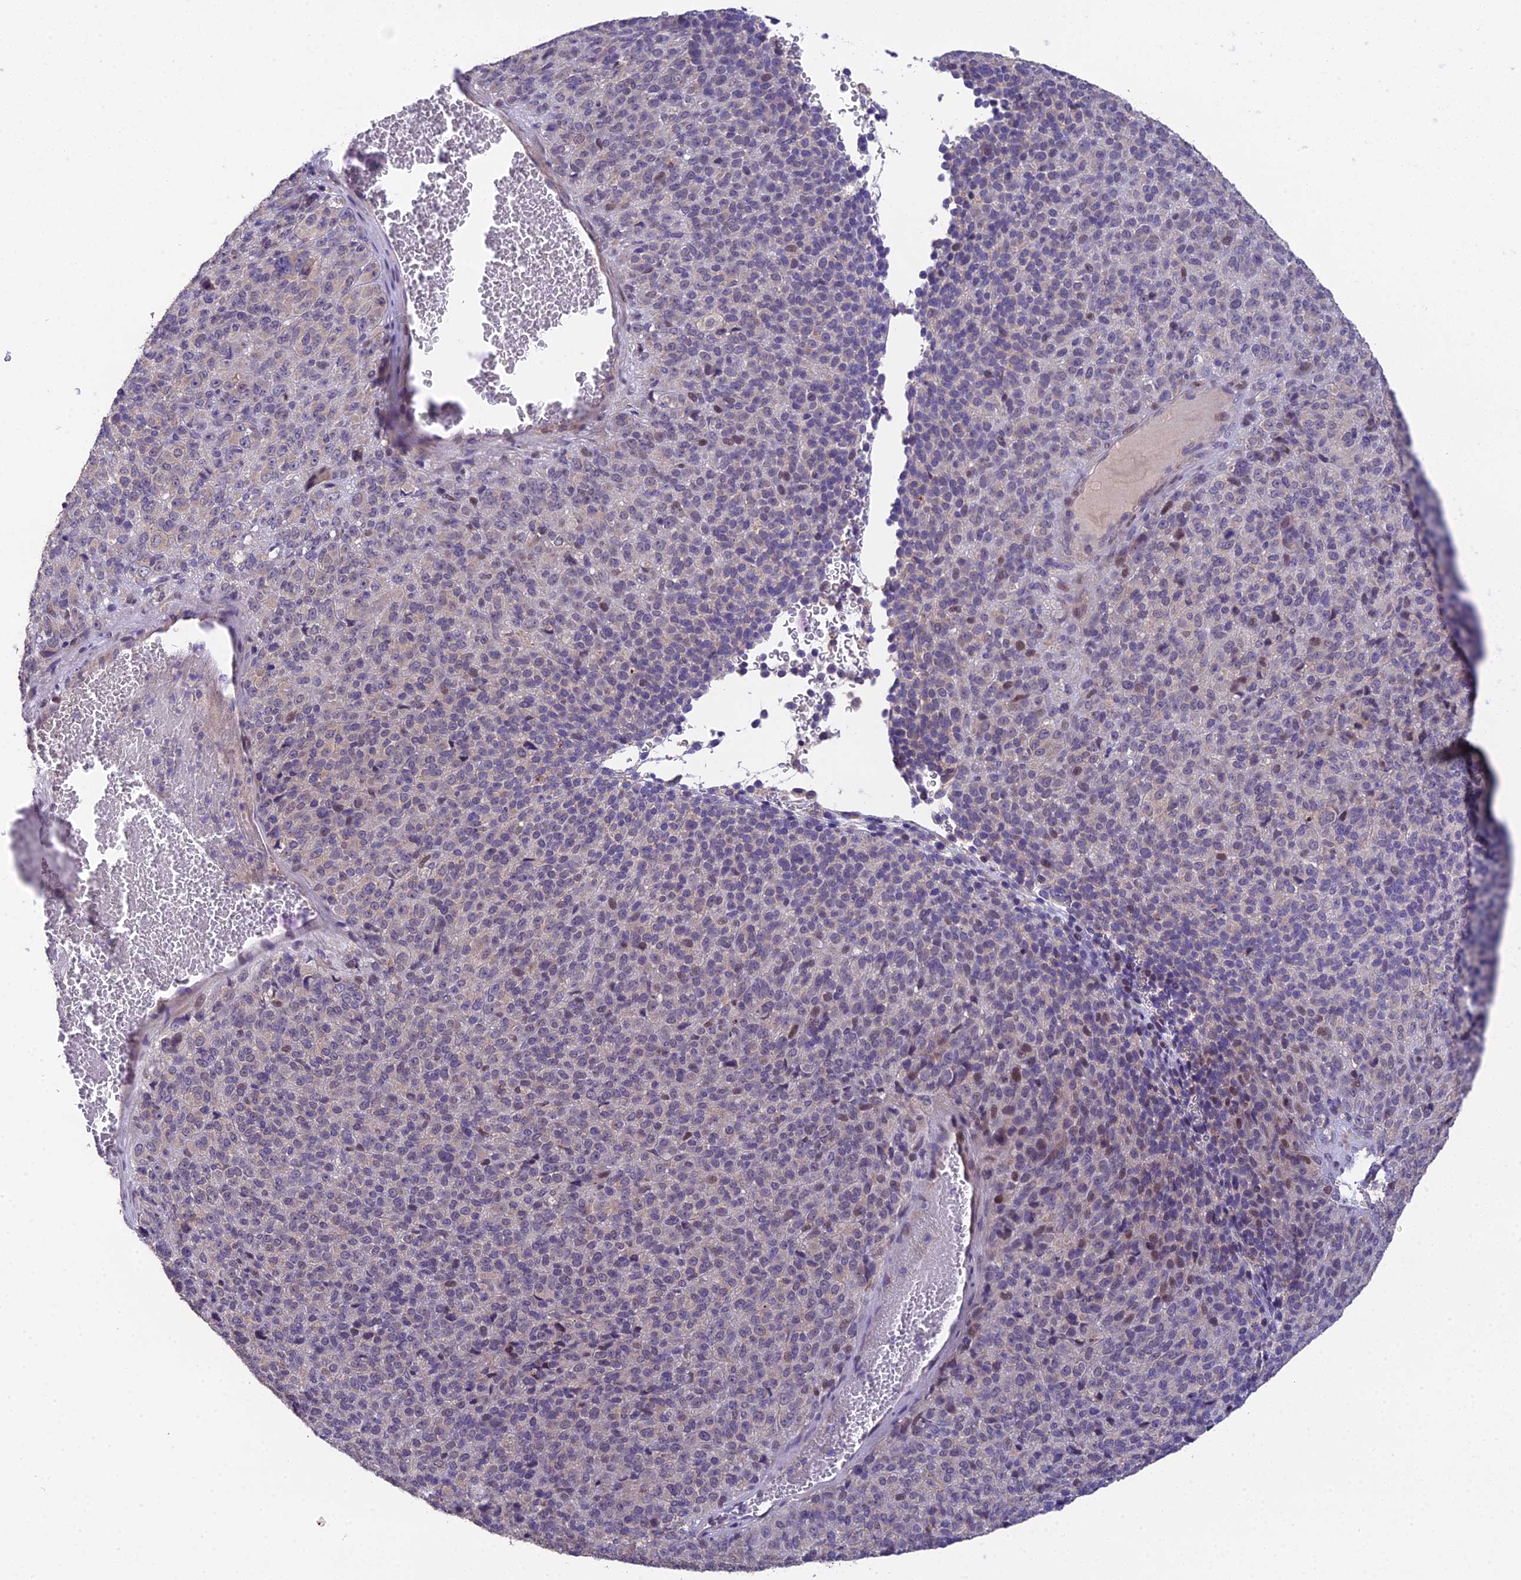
{"staining": {"intensity": "weak", "quantity": "<25%", "location": "nuclear"}, "tissue": "melanoma", "cell_type": "Tumor cells", "image_type": "cancer", "snomed": [{"axis": "morphology", "description": "Malignant melanoma, Metastatic site"}, {"axis": "topography", "description": "Brain"}], "caption": "Immunohistochemistry image of human malignant melanoma (metastatic site) stained for a protein (brown), which displays no expression in tumor cells.", "gene": "PUS10", "patient": {"sex": "female", "age": 56}}